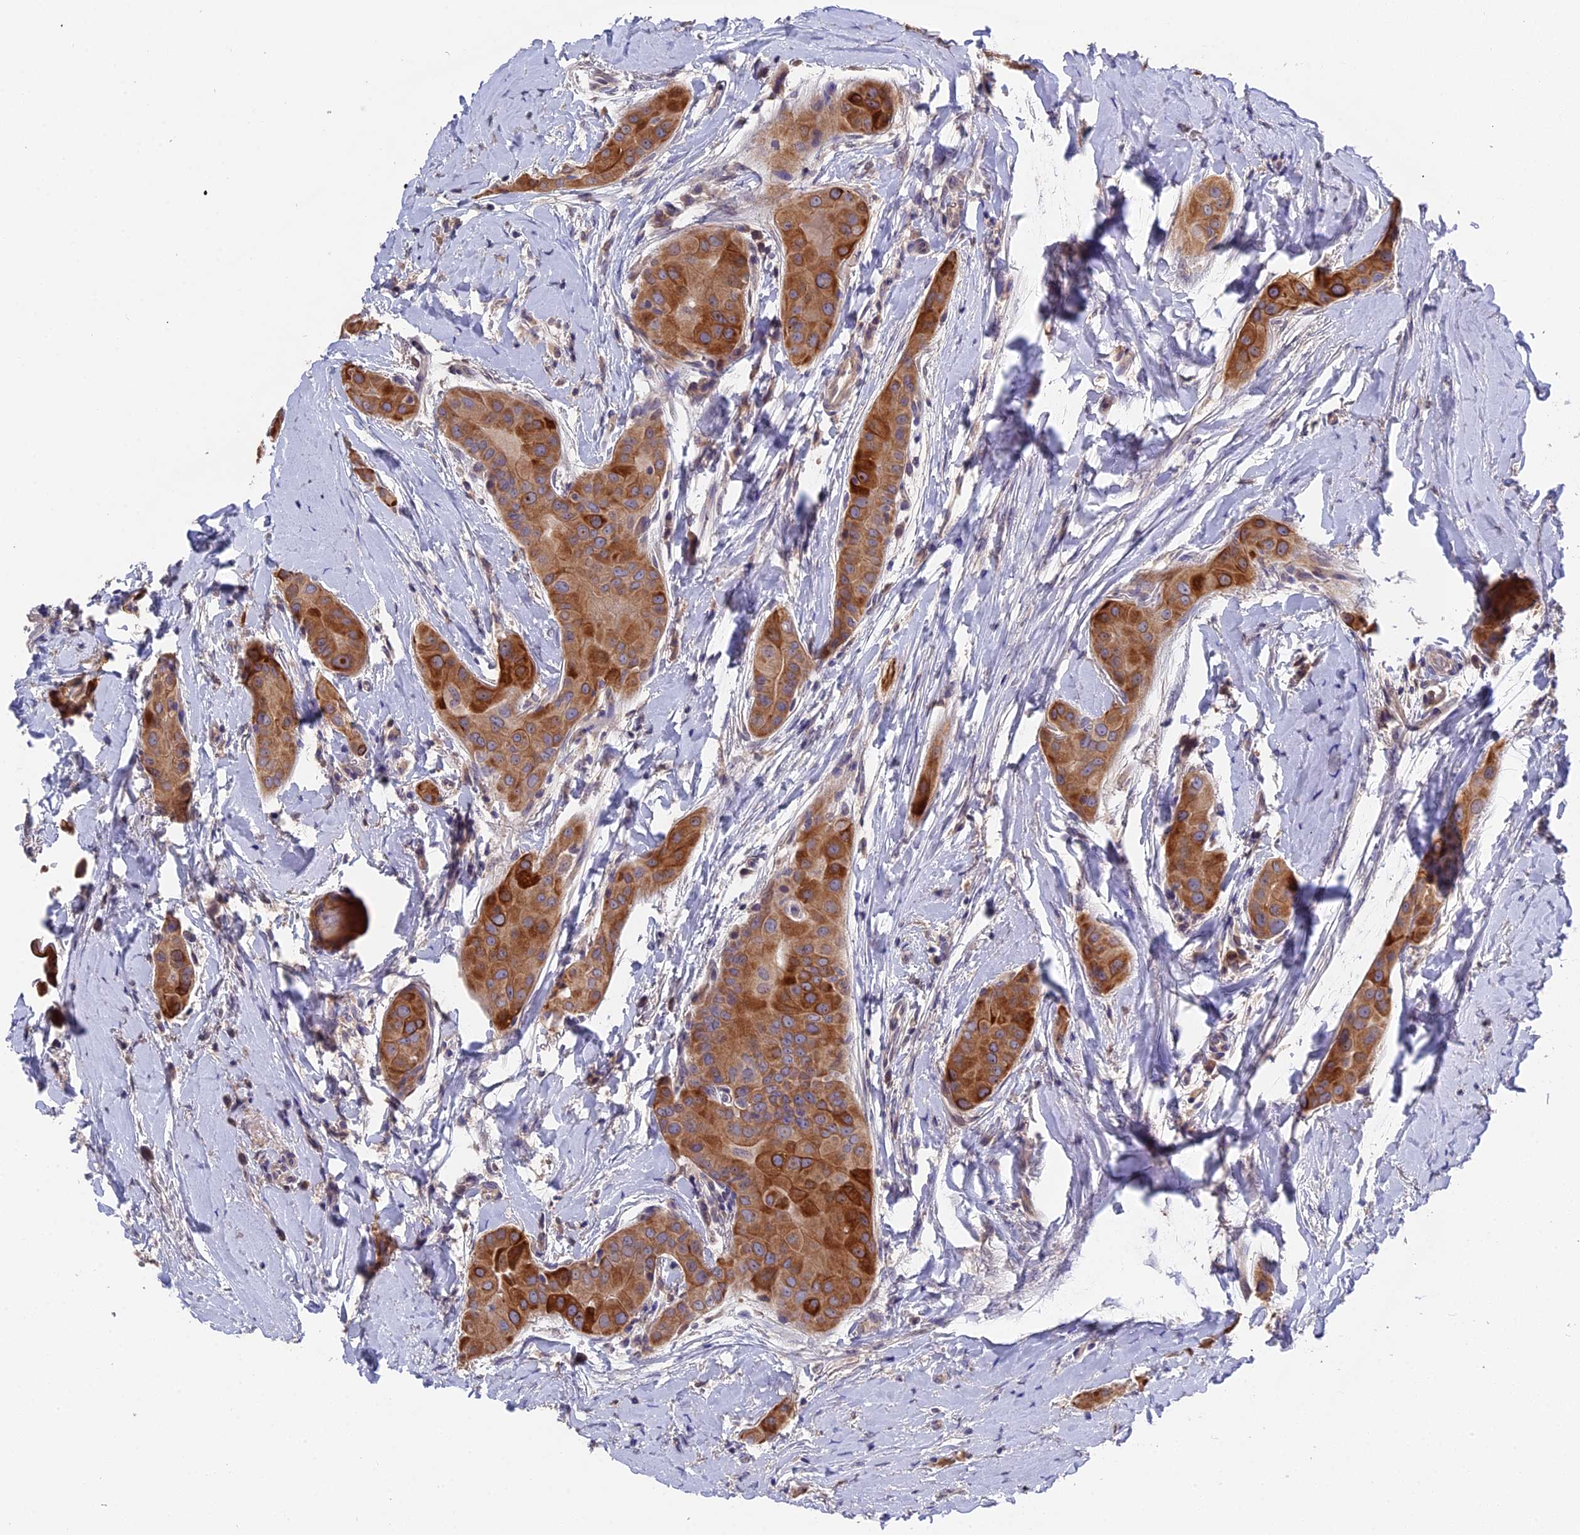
{"staining": {"intensity": "moderate", "quantity": ">75%", "location": "cytoplasmic/membranous"}, "tissue": "thyroid cancer", "cell_type": "Tumor cells", "image_type": "cancer", "snomed": [{"axis": "morphology", "description": "Papillary adenocarcinoma, NOS"}, {"axis": "topography", "description": "Thyroid gland"}], "caption": "Papillary adenocarcinoma (thyroid) was stained to show a protein in brown. There is medium levels of moderate cytoplasmic/membranous expression in about >75% of tumor cells. Using DAB (3,3'-diaminobenzidine) (brown) and hematoxylin (blue) stains, captured at high magnification using brightfield microscopy.", "gene": "ZCCHC2", "patient": {"sex": "male", "age": 33}}